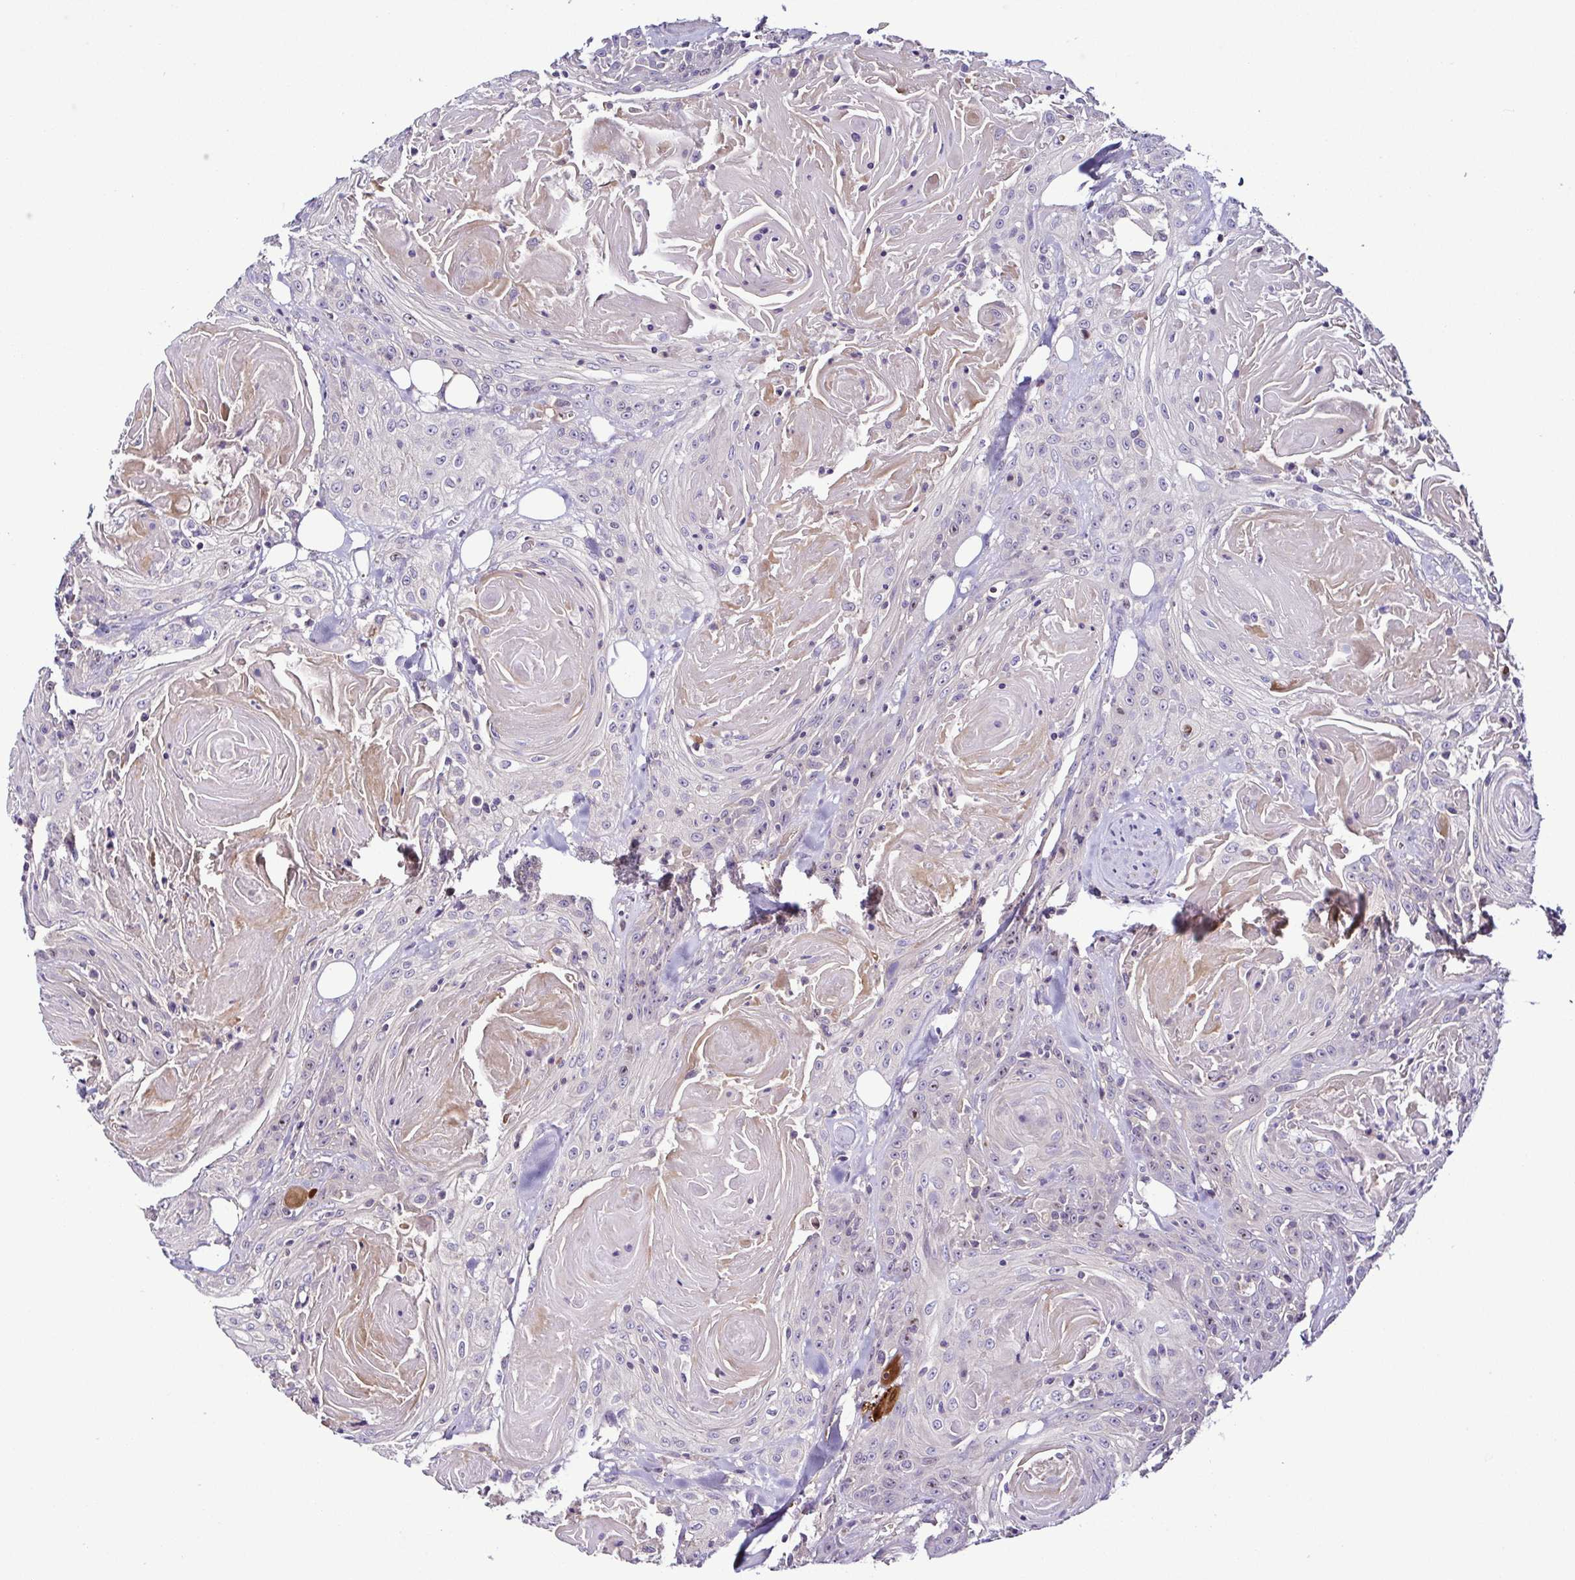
{"staining": {"intensity": "negative", "quantity": "none", "location": "none"}, "tissue": "head and neck cancer", "cell_type": "Tumor cells", "image_type": "cancer", "snomed": [{"axis": "morphology", "description": "Squamous cell carcinoma, NOS"}, {"axis": "topography", "description": "Head-Neck"}], "caption": "A micrograph of head and neck squamous cell carcinoma stained for a protein demonstrates no brown staining in tumor cells.", "gene": "LMOD2", "patient": {"sex": "female", "age": 84}}